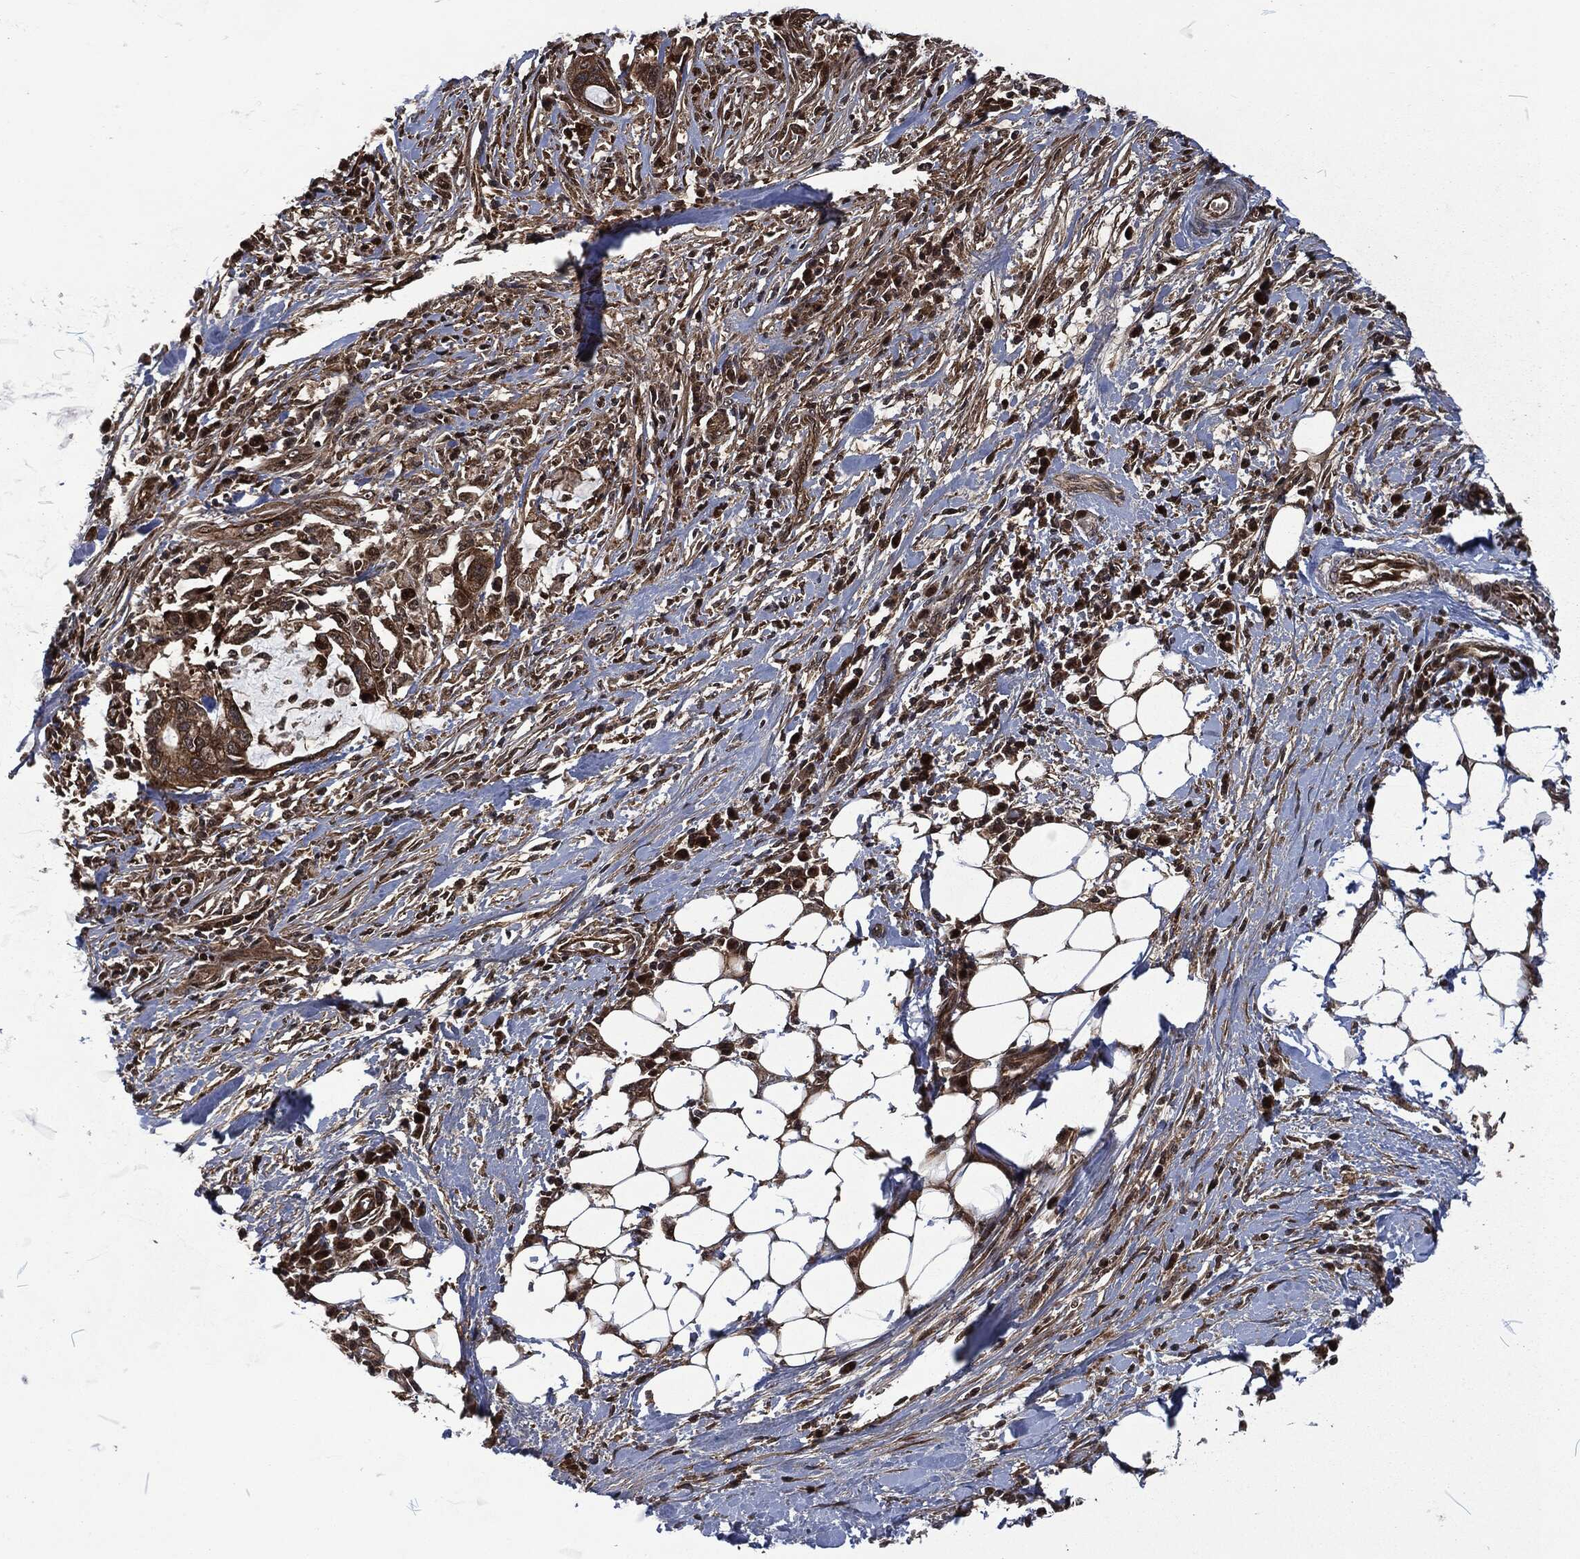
{"staining": {"intensity": "moderate", "quantity": ">75%", "location": "cytoplasmic/membranous"}, "tissue": "stomach cancer", "cell_type": "Tumor cells", "image_type": "cancer", "snomed": [{"axis": "morphology", "description": "Adenocarcinoma, NOS"}, {"axis": "topography", "description": "Stomach"}], "caption": "Human adenocarcinoma (stomach) stained for a protein (brown) demonstrates moderate cytoplasmic/membranous positive positivity in approximately >75% of tumor cells.", "gene": "CMPK2", "patient": {"sex": "male", "age": 54}}